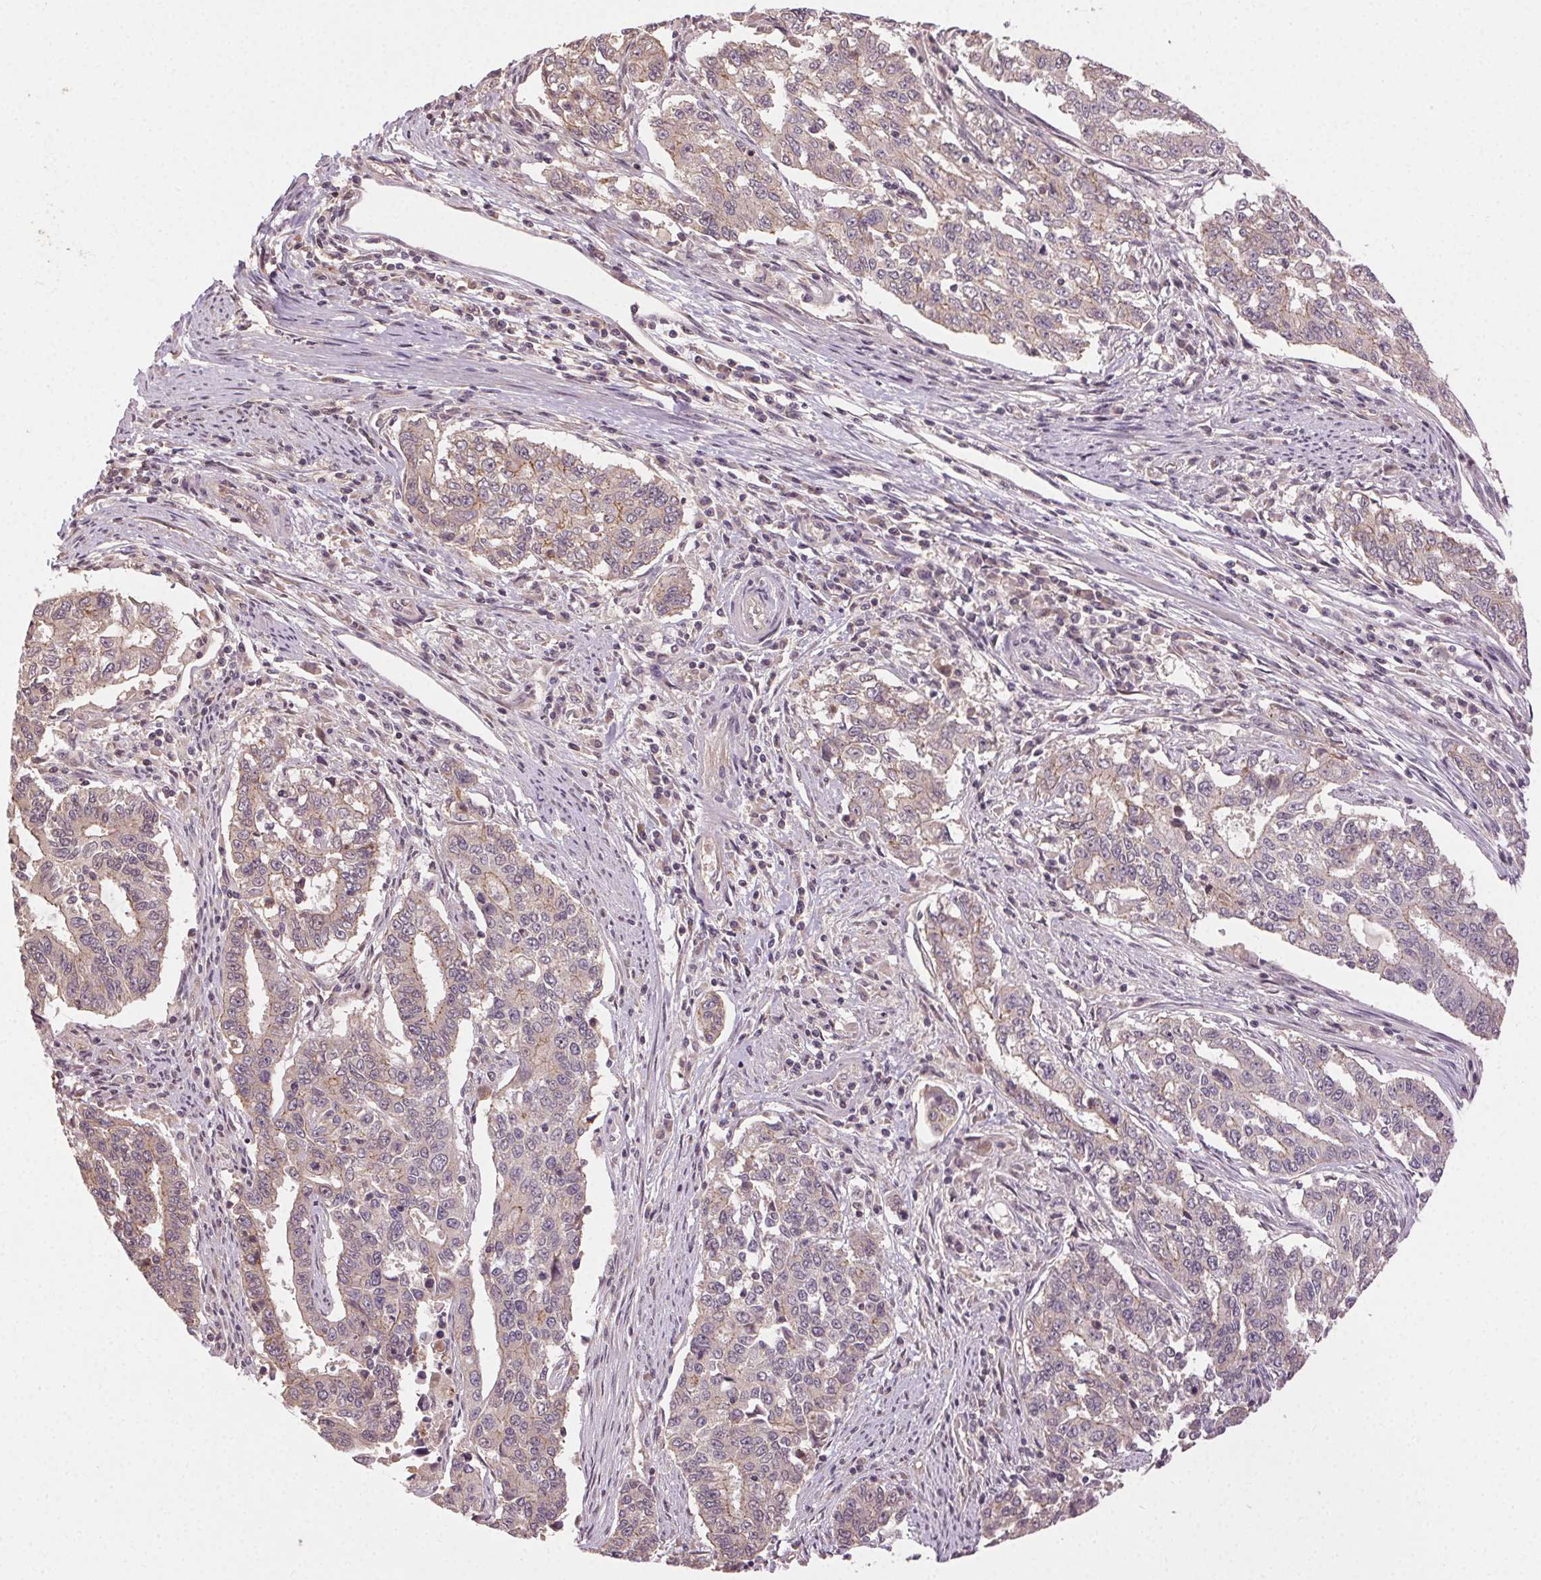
{"staining": {"intensity": "negative", "quantity": "none", "location": "none"}, "tissue": "endometrial cancer", "cell_type": "Tumor cells", "image_type": "cancer", "snomed": [{"axis": "morphology", "description": "Adenocarcinoma, NOS"}, {"axis": "topography", "description": "Uterus"}], "caption": "This is an immunohistochemistry image of human endometrial cancer. There is no positivity in tumor cells.", "gene": "ATP1B3", "patient": {"sex": "female", "age": 59}}